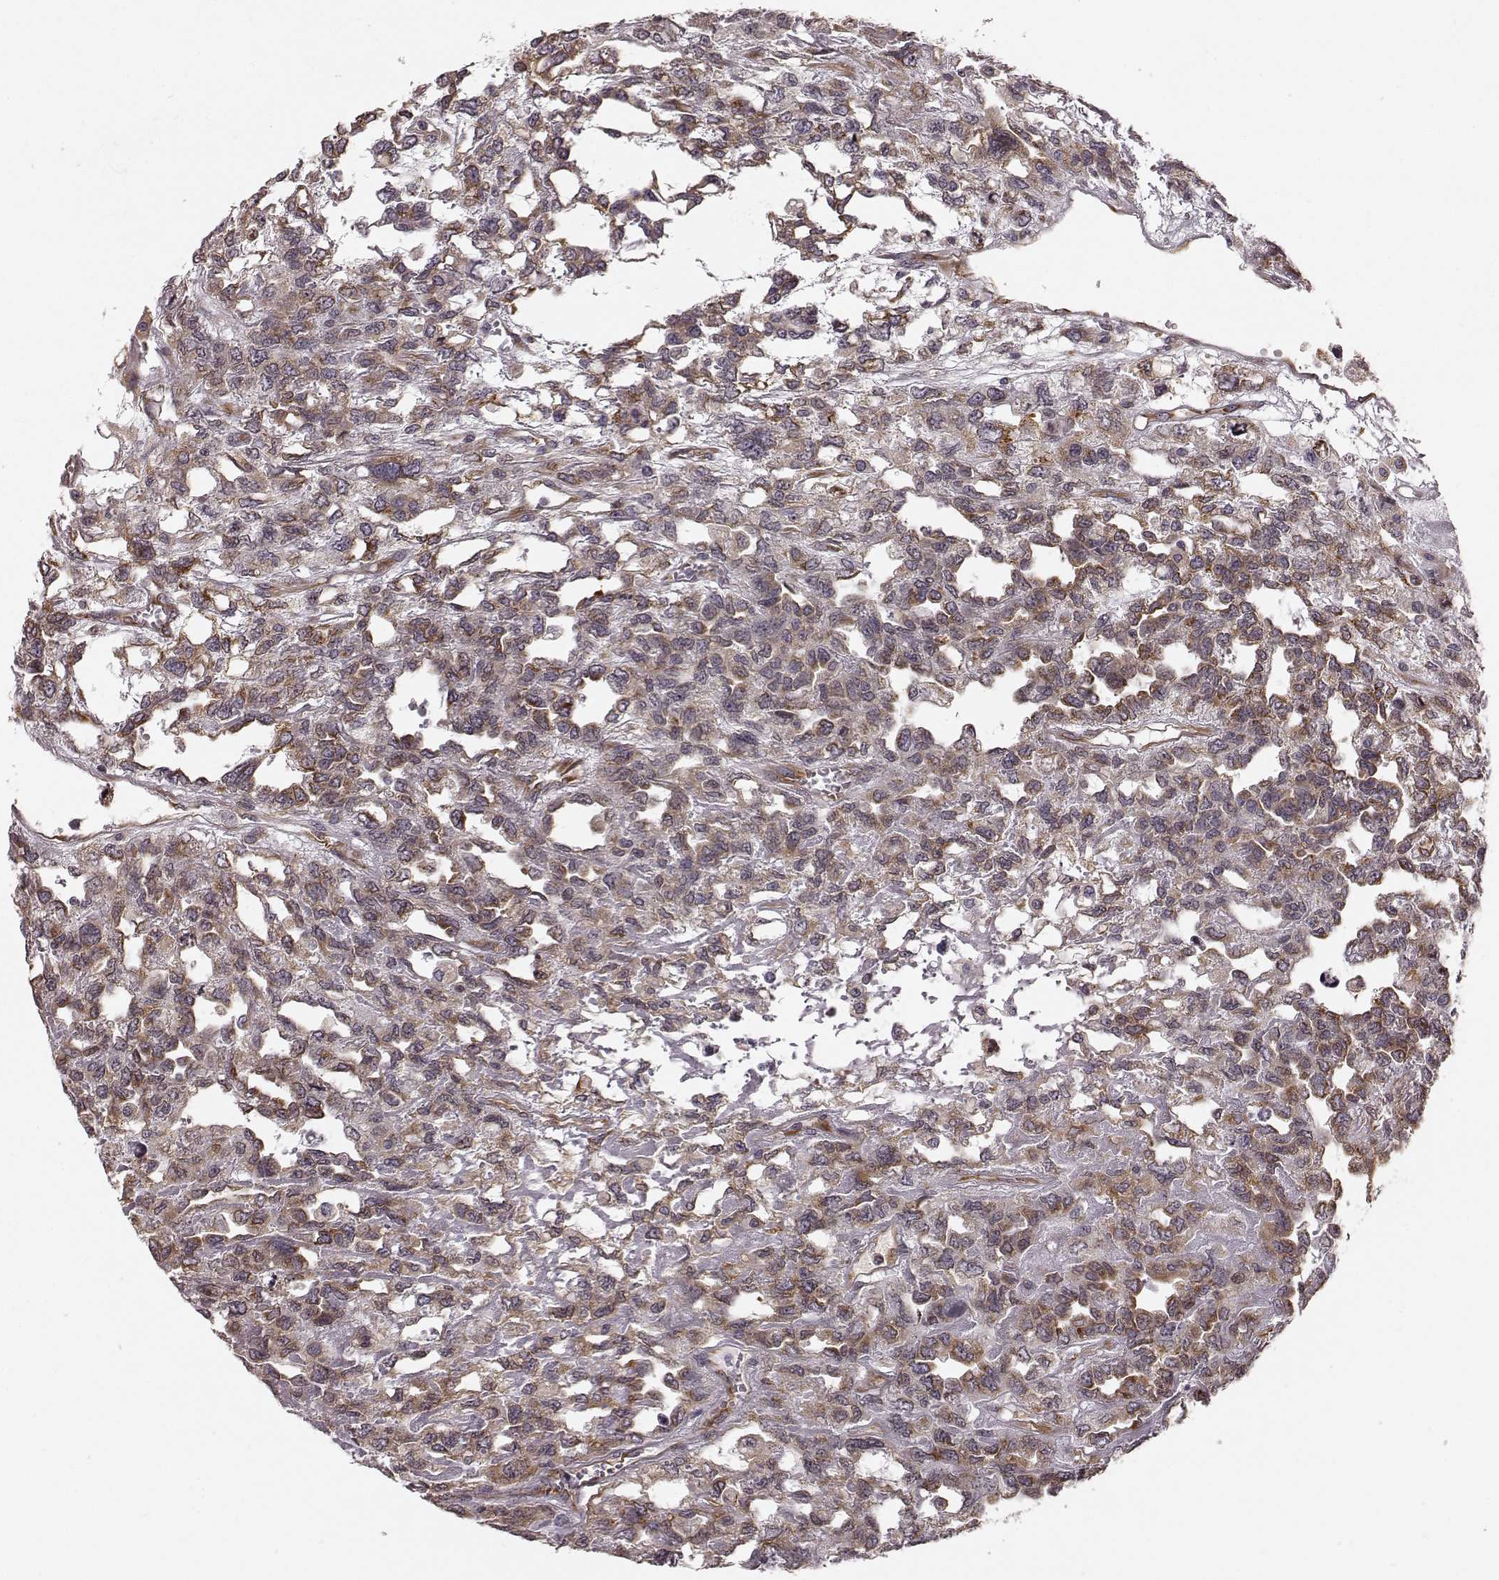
{"staining": {"intensity": "moderate", "quantity": "25%-75%", "location": "cytoplasmic/membranous"}, "tissue": "testis cancer", "cell_type": "Tumor cells", "image_type": "cancer", "snomed": [{"axis": "morphology", "description": "Seminoma, NOS"}, {"axis": "topography", "description": "Testis"}], "caption": "A medium amount of moderate cytoplasmic/membranous positivity is appreciated in about 25%-75% of tumor cells in testis cancer (seminoma) tissue.", "gene": "TMEM14A", "patient": {"sex": "male", "age": 52}}